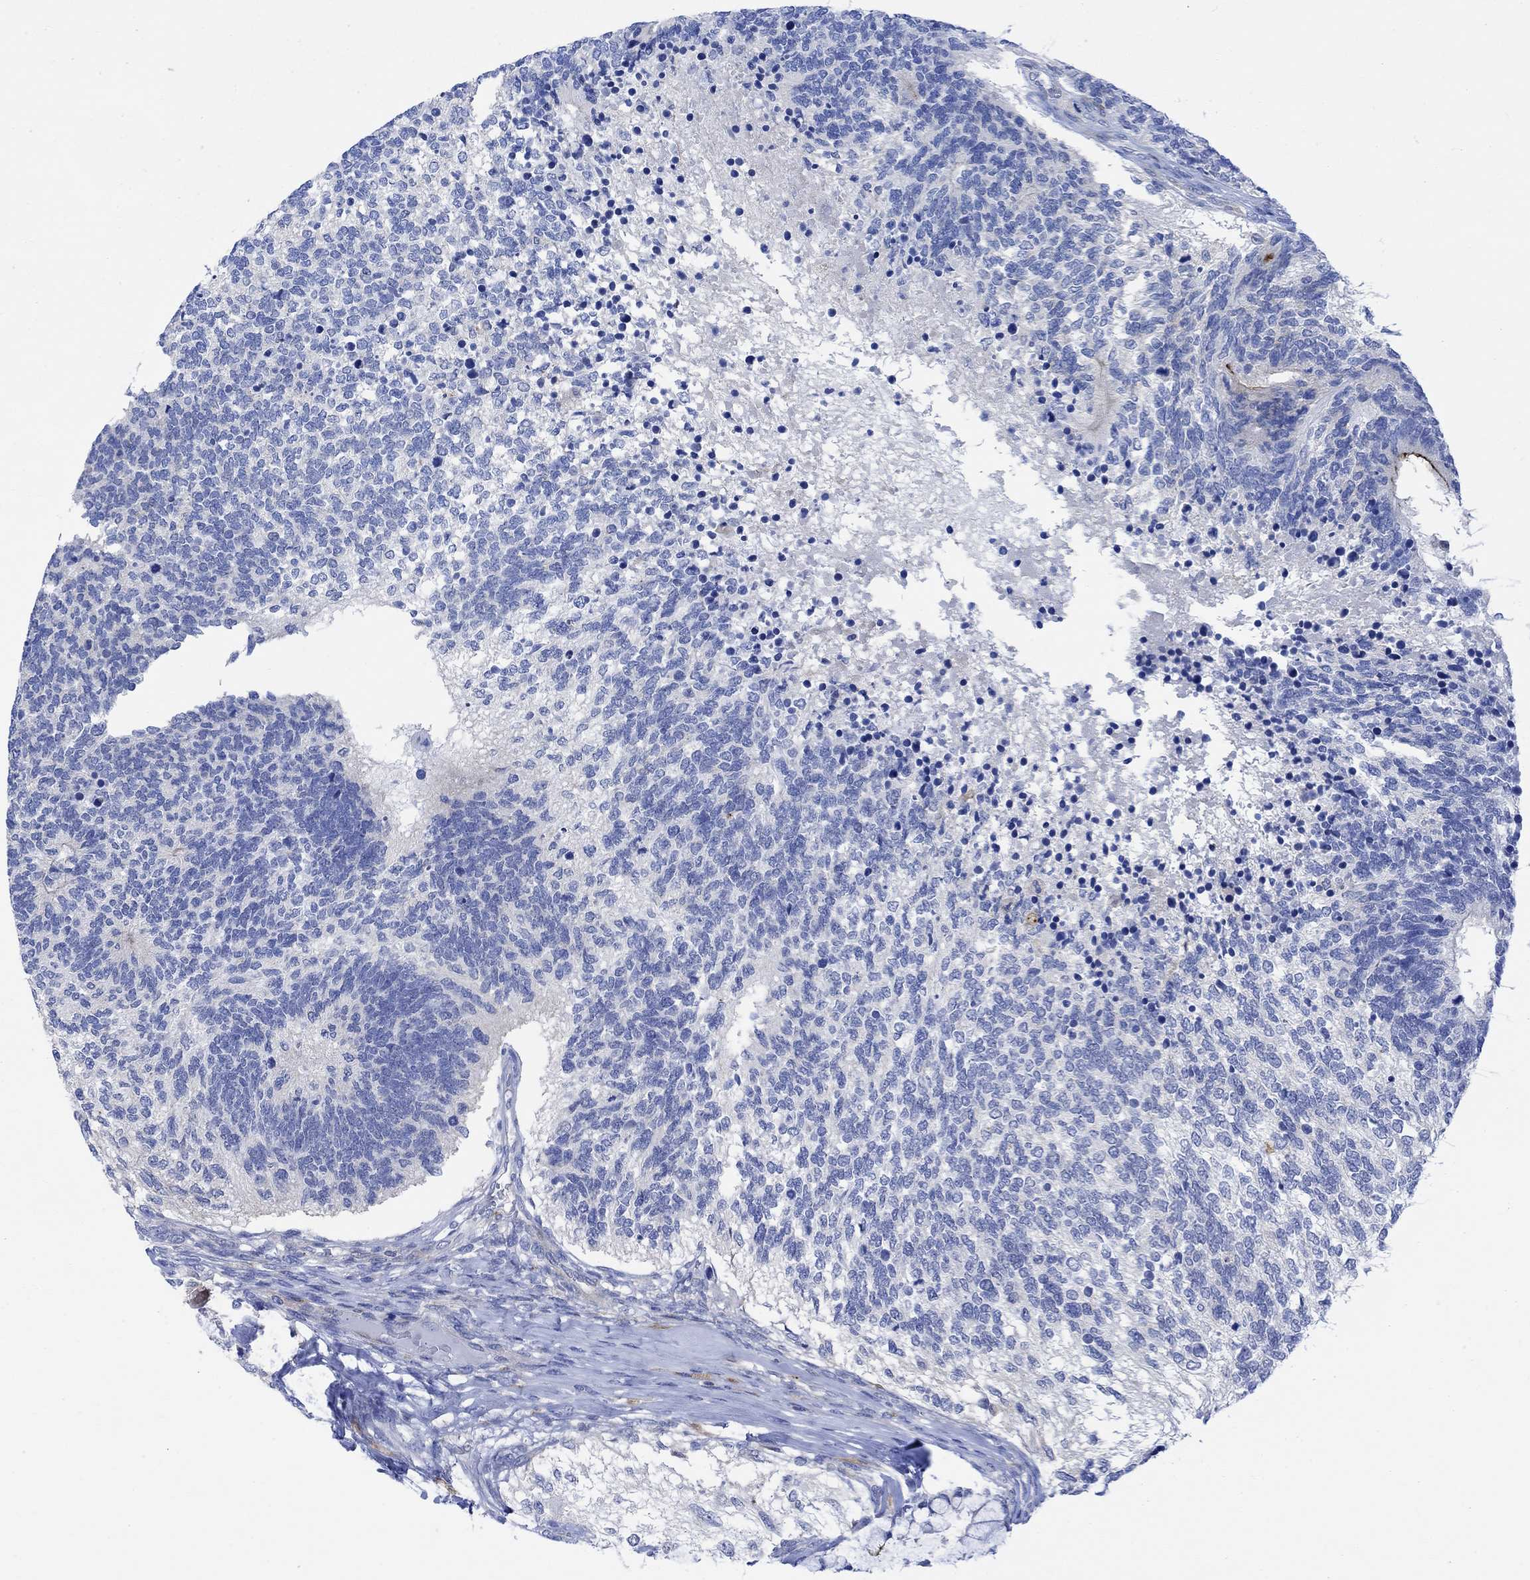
{"staining": {"intensity": "negative", "quantity": "none", "location": "none"}, "tissue": "testis cancer", "cell_type": "Tumor cells", "image_type": "cancer", "snomed": [{"axis": "morphology", "description": "Seminoma, NOS"}, {"axis": "morphology", "description": "Carcinoma, Embryonal, NOS"}, {"axis": "topography", "description": "Testis"}], "caption": "Immunohistochemistry of testis cancer (embryonal carcinoma) displays no staining in tumor cells.", "gene": "ARSK", "patient": {"sex": "male", "age": 41}}